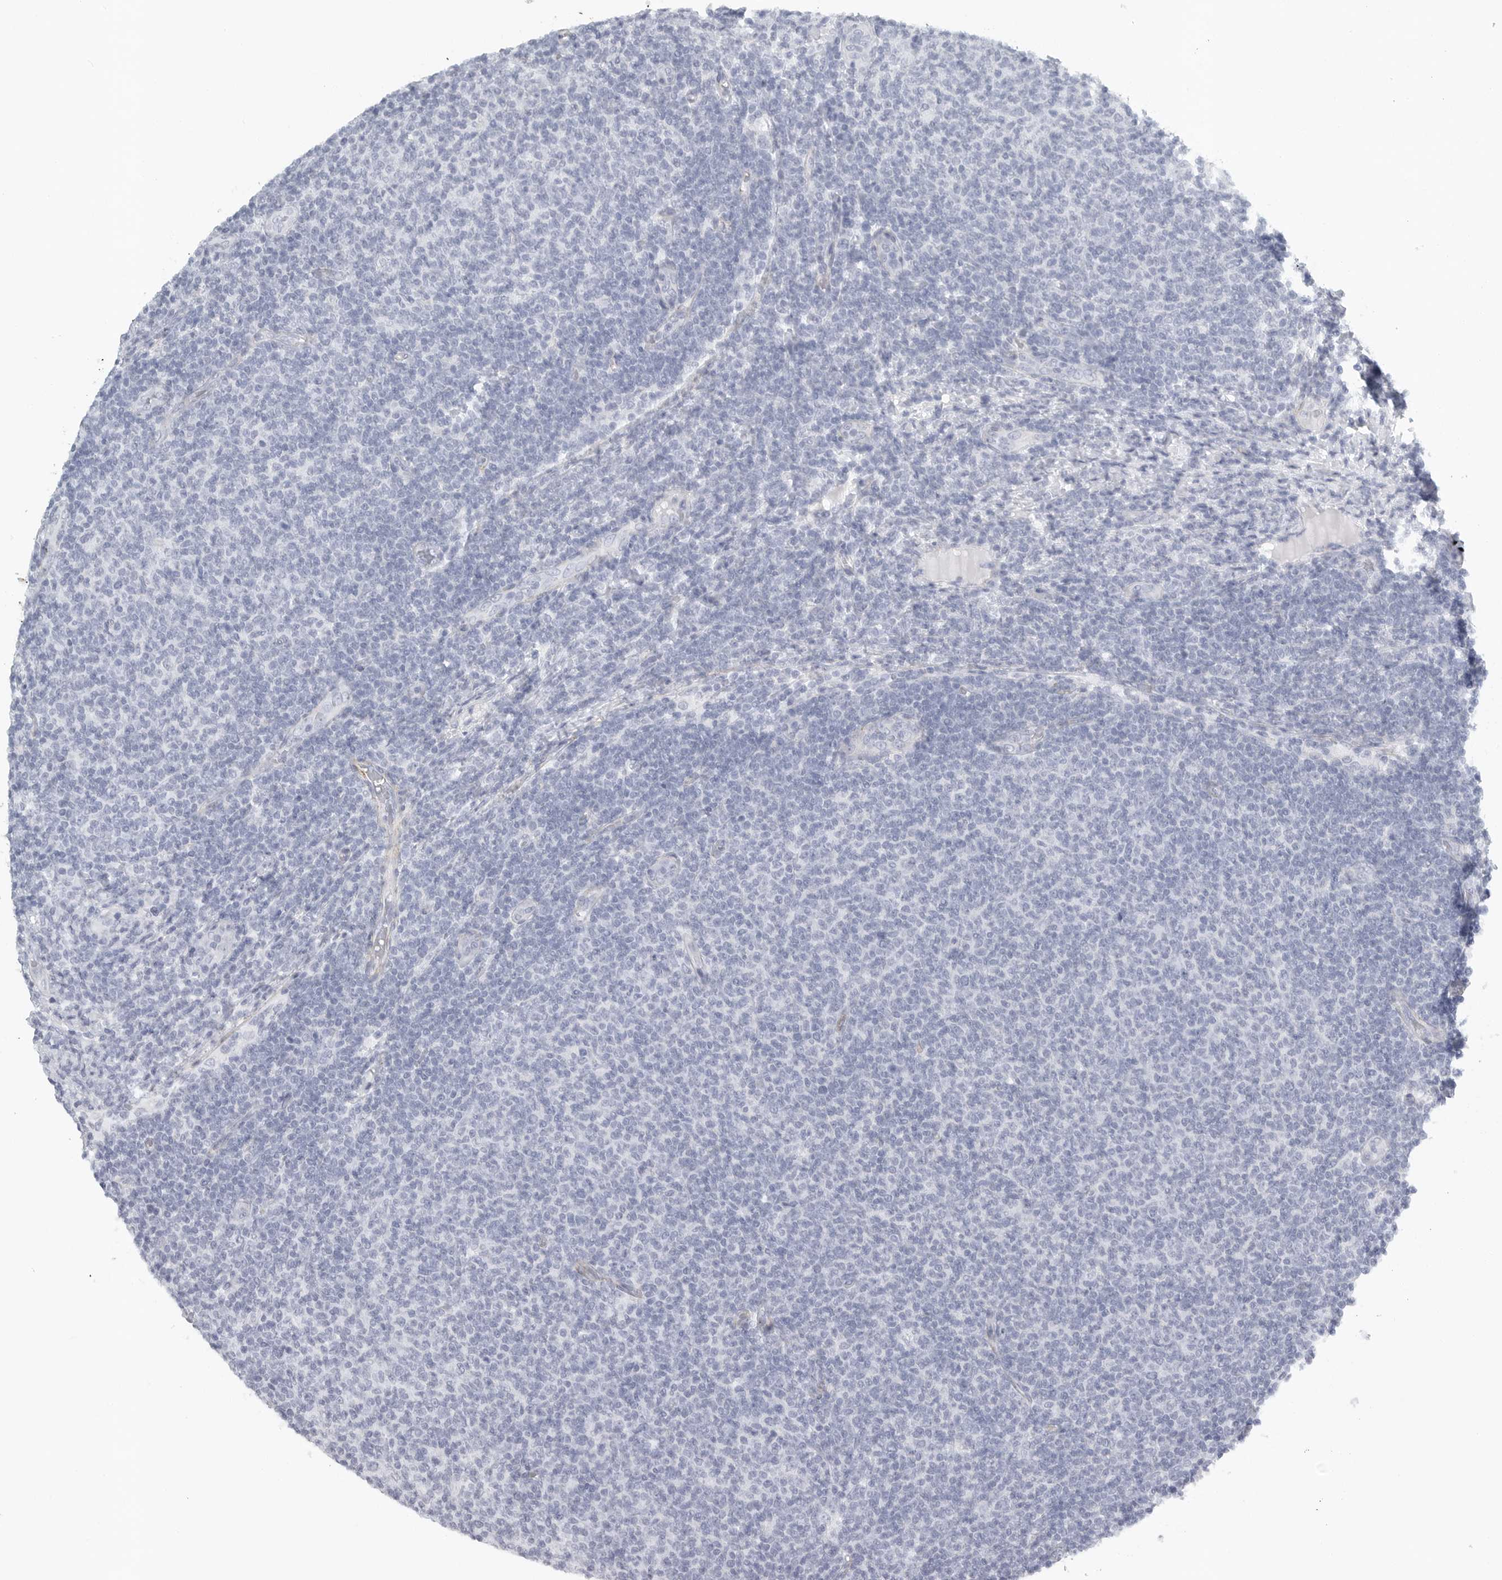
{"staining": {"intensity": "negative", "quantity": "none", "location": "none"}, "tissue": "lymphoma", "cell_type": "Tumor cells", "image_type": "cancer", "snomed": [{"axis": "morphology", "description": "Malignant lymphoma, non-Hodgkin's type, Low grade"}, {"axis": "topography", "description": "Lymph node"}], "caption": "Low-grade malignant lymphoma, non-Hodgkin's type was stained to show a protein in brown. There is no significant staining in tumor cells. The staining is performed using DAB (3,3'-diaminobenzidine) brown chromogen with nuclei counter-stained in using hematoxylin.", "gene": "TNR", "patient": {"sex": "male", "age": 66}}